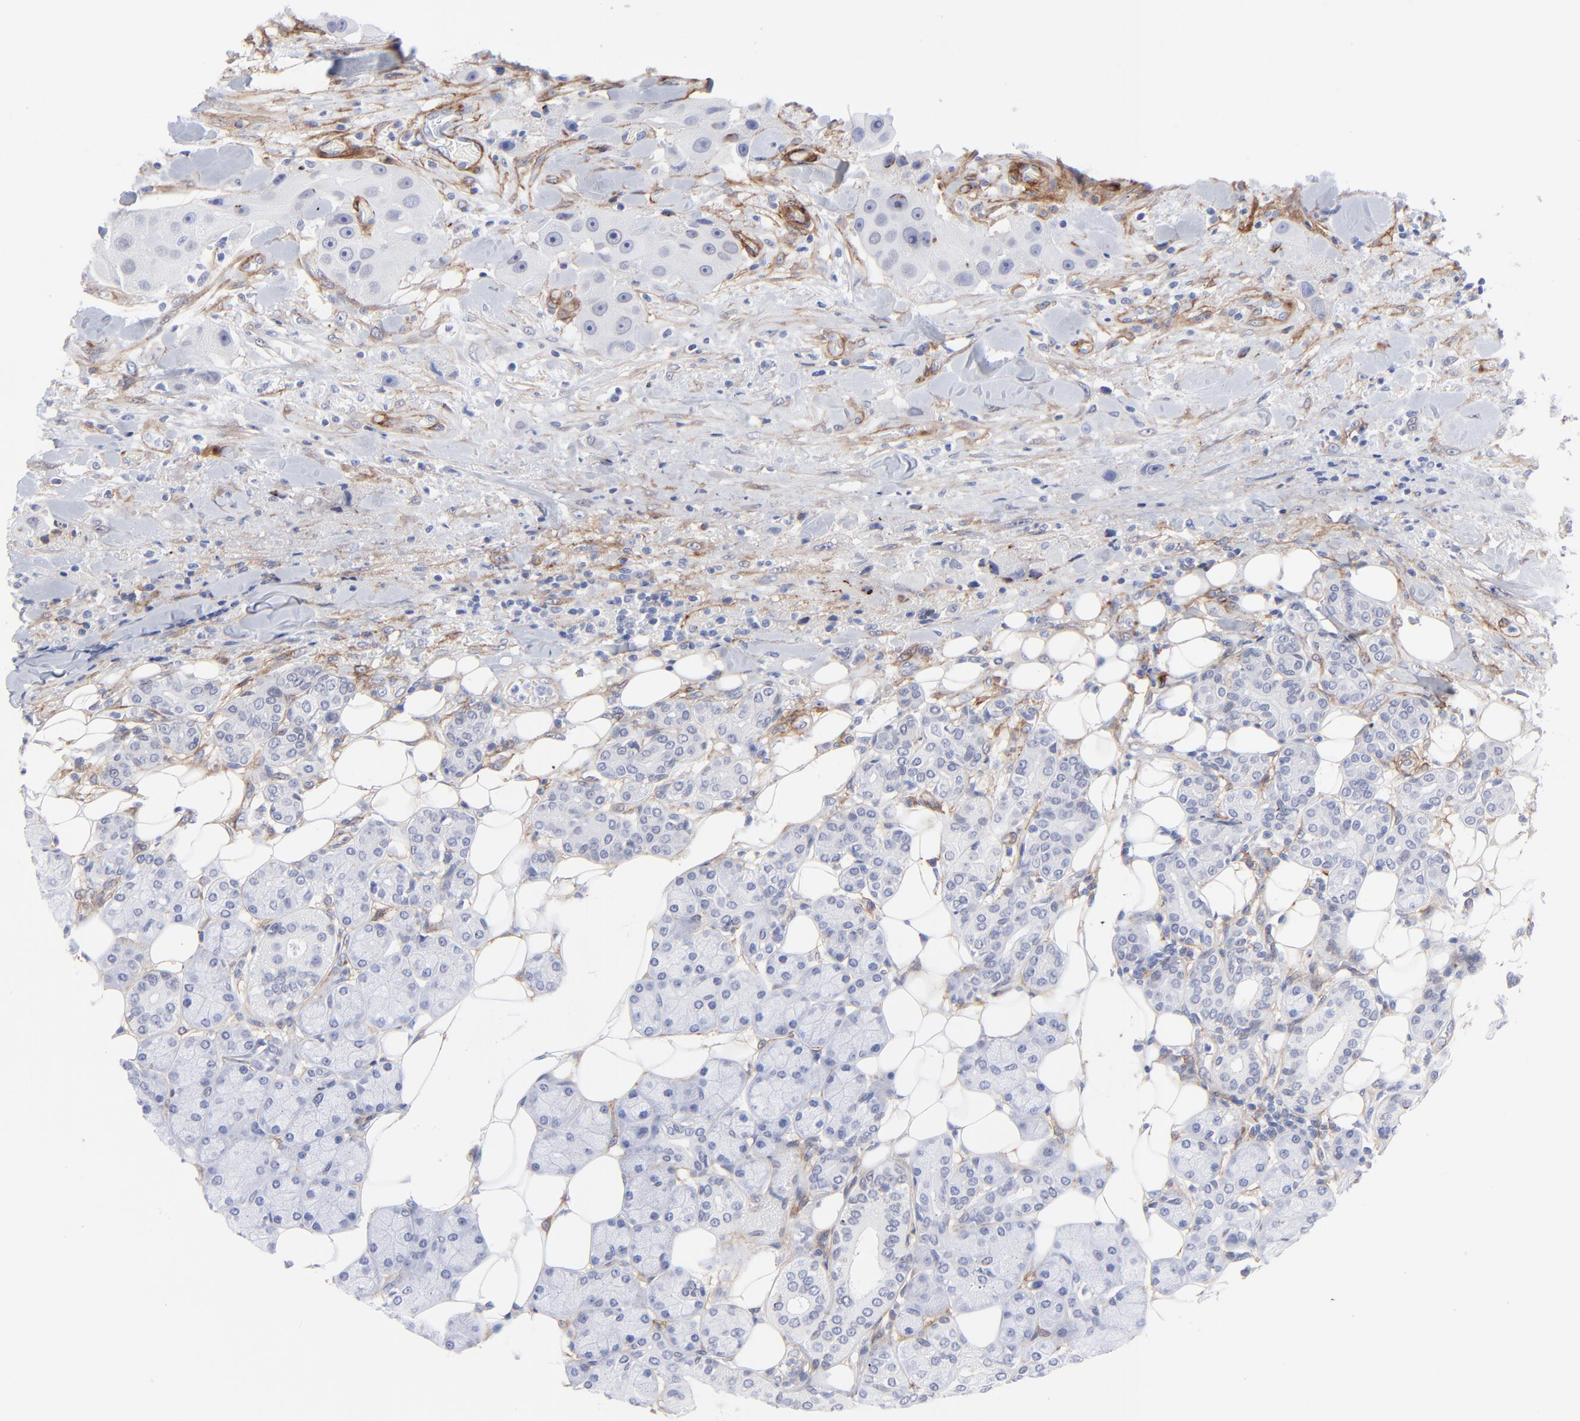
{"staining": {"intensity": "negative", "quantity": "none", "location": "none"}, "tissue": "head and neck cancer", "cell_type": "Tumor cells", "image_type": "cancer", "snomed": [{"axis": "morphology", "description": "Normal tissue, NOS"}, {"axis": "morphology", "description": "Adenocarcinoma, NOS"}, {"axis": "topography", "description": "Salivary gland"}, {"axis": "topography", "description": "Head-Neck"}], "caption": "This is an immunohistochemistry photomicrograph of head and neck cancer (adenocarcinoma). There is no staining in tumor cells.", "gene": "PDGFRB", "patient": {"sex": "male", "age": 80}}